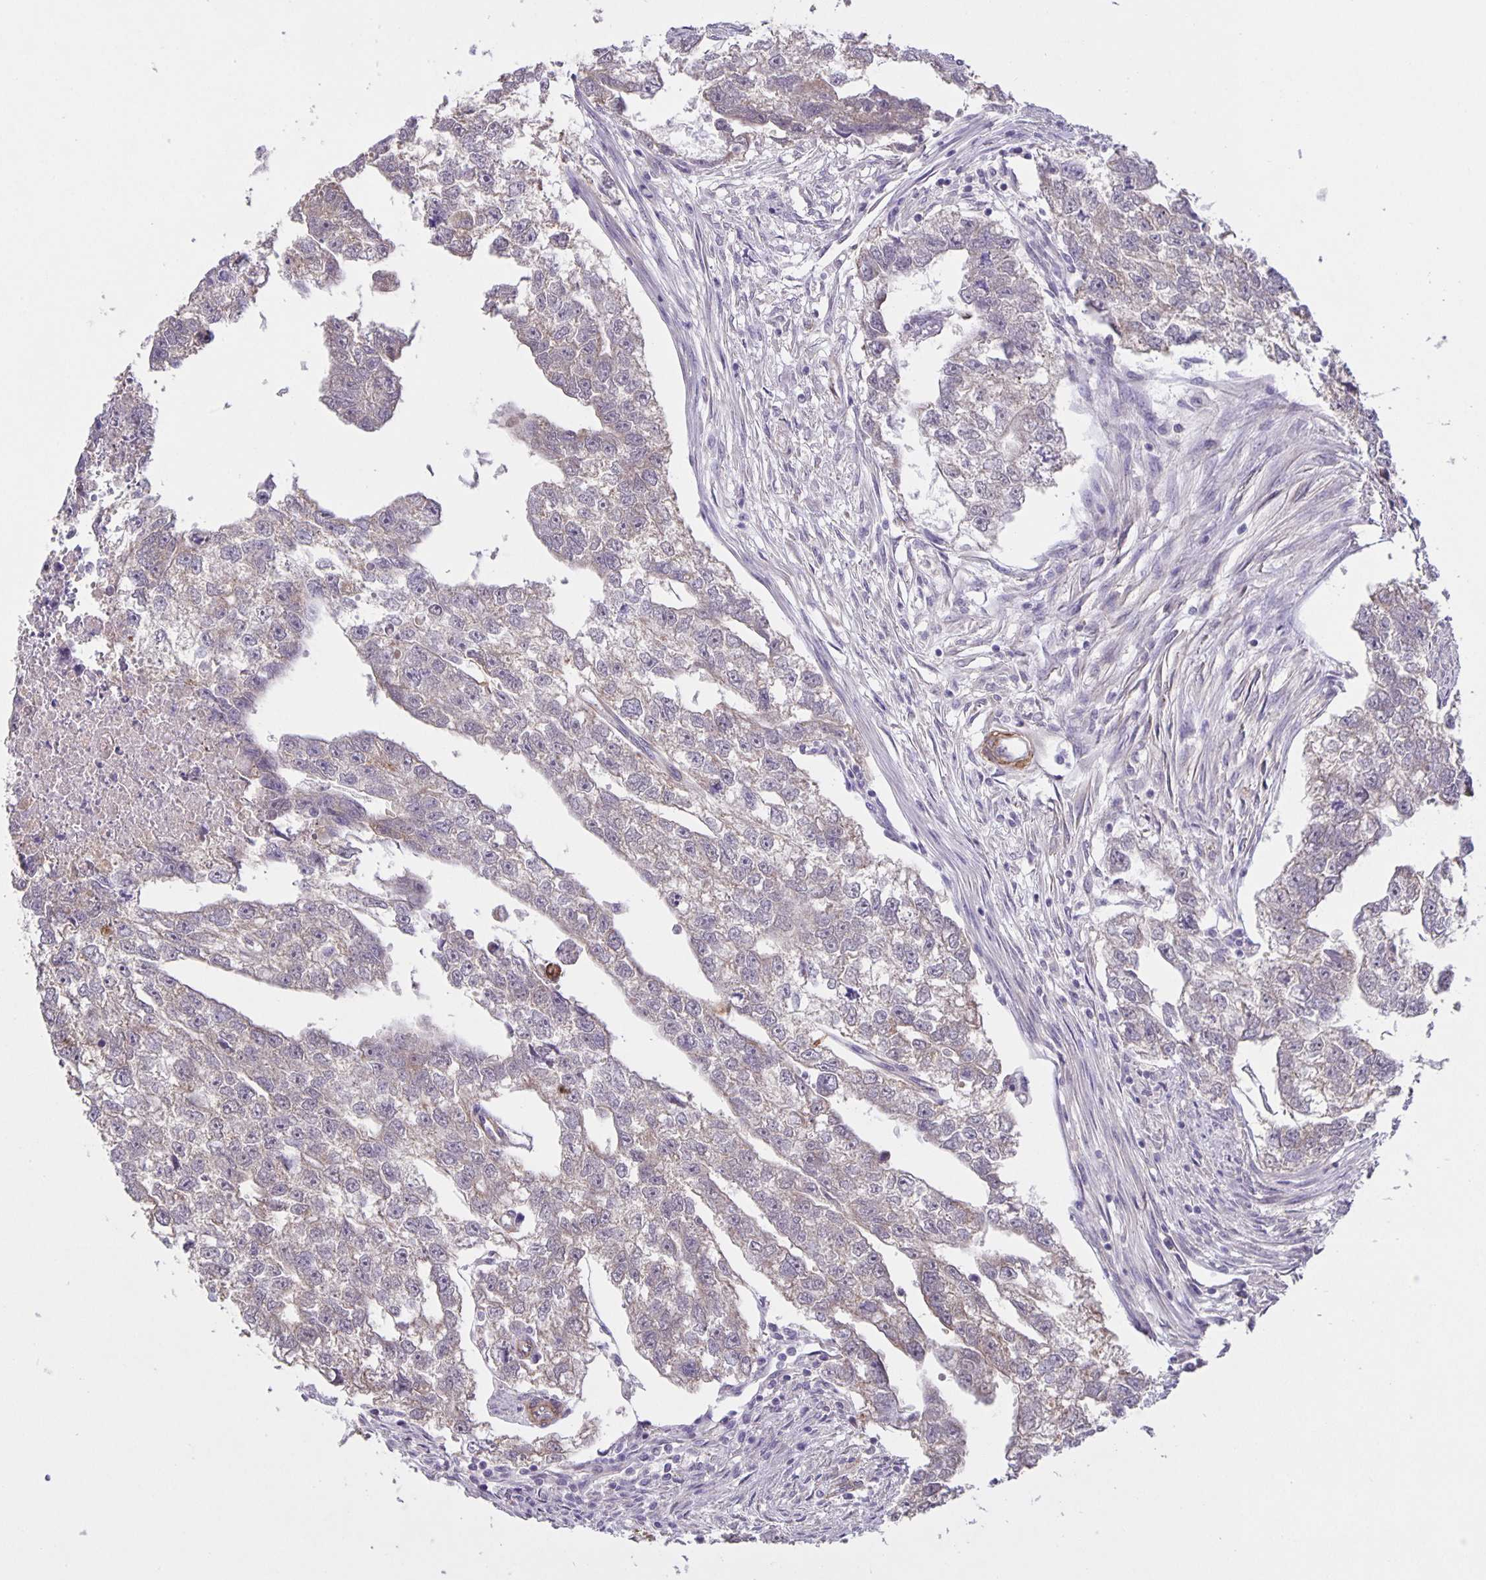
{"staining": {"intensity": "negative", "quantity": "none", "location": "none"}, "tissue": "testis cancer", "cell_type": "Tumor cells", "image_type": "cancer", "snomed": [{"axis": "morphology", "description": "Carcinoma, Embryonal, NOS"}, {"axis": "morphology", "description": "Teratoma, malignant, NOS"}, {"axis": "topography", "description": "Testis"}], "caption": "This is a image of immunohistochemistry (IHC) staining of testis cancer (embryonal carcinoma), which shows no positivity in tumor cells.", "gene": "SRCIN1", "patient": {"sex": "male", "age": 44}}